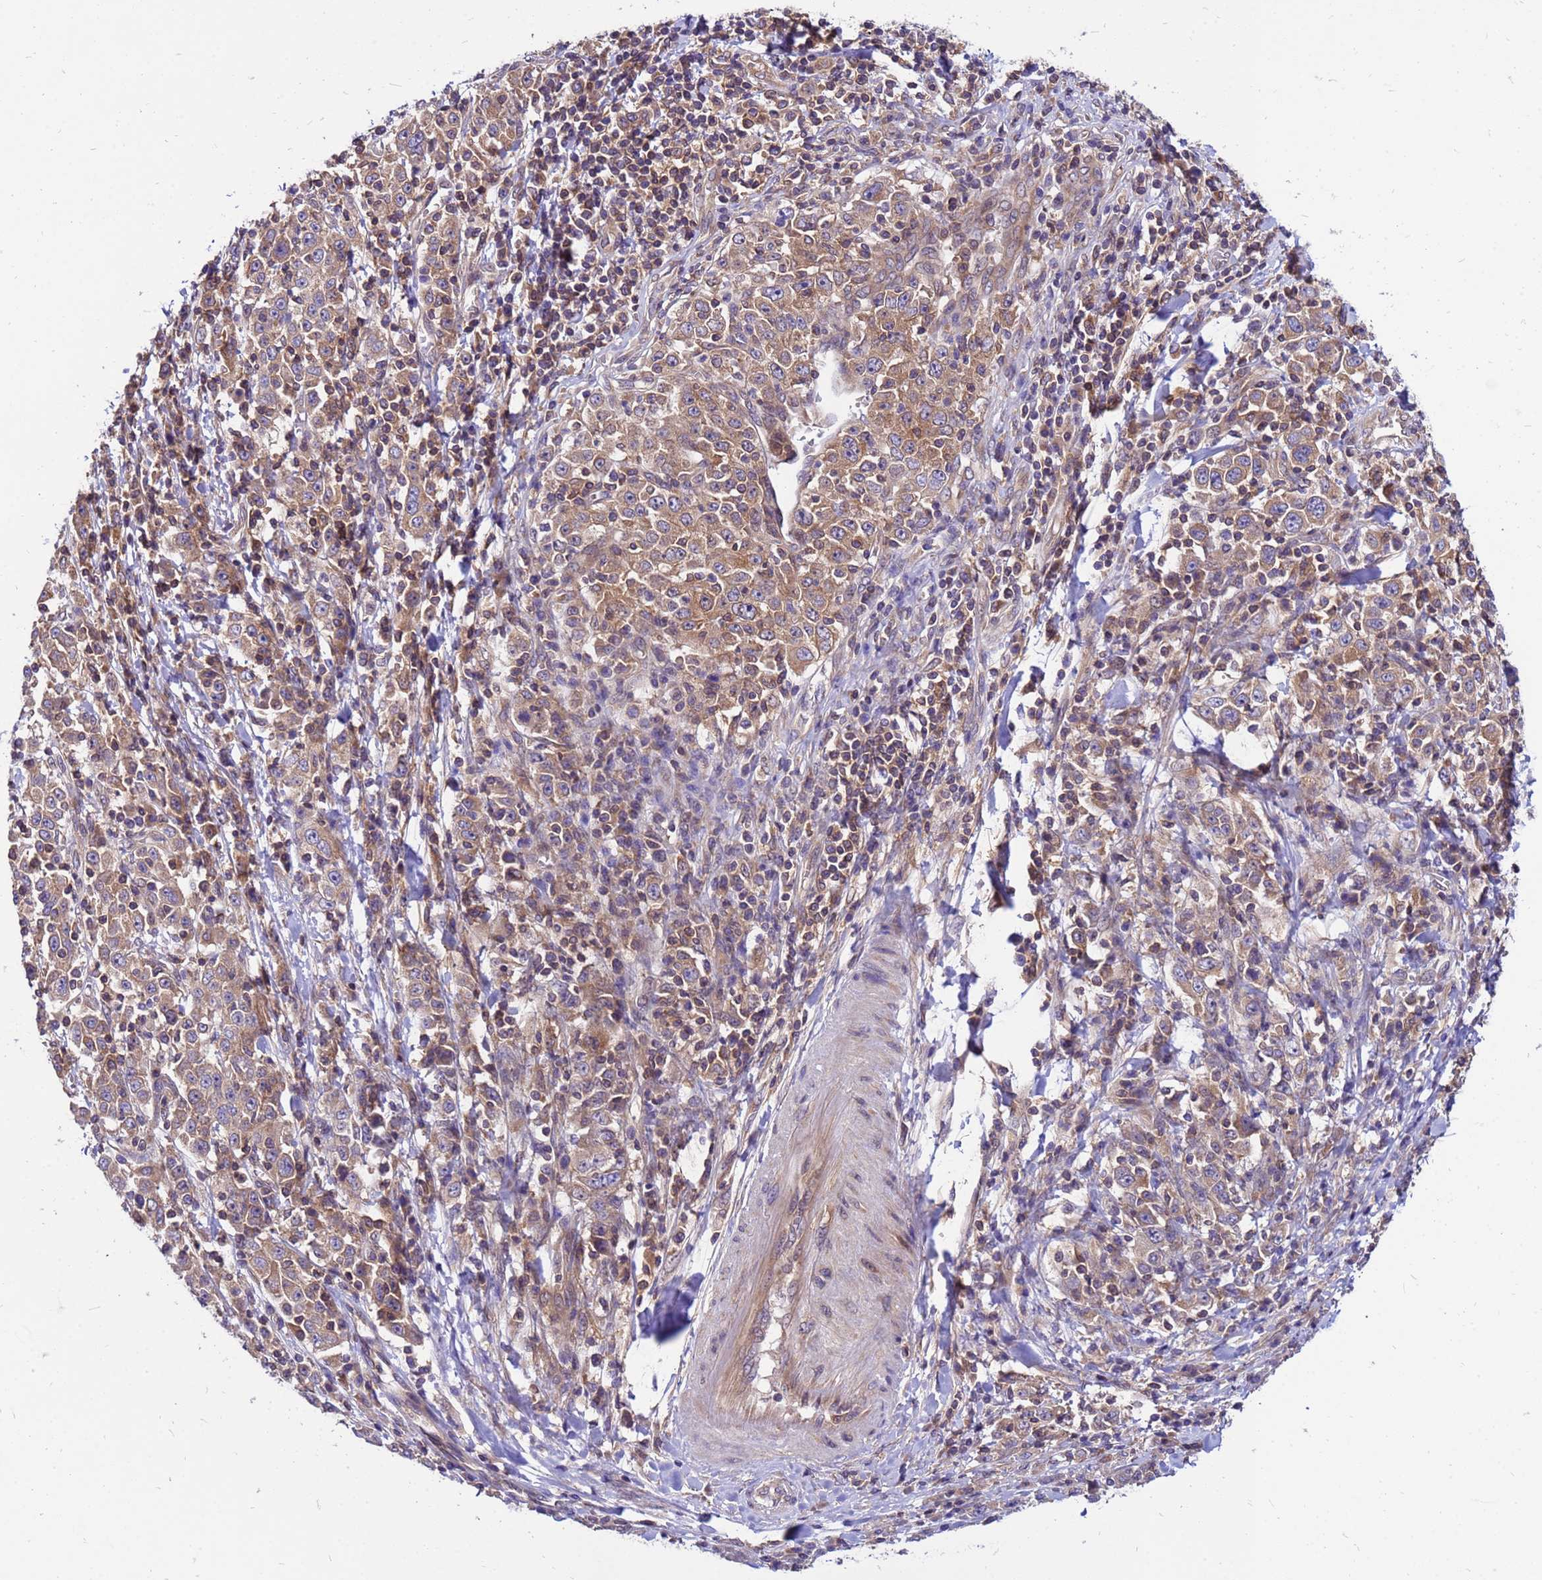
{"staining": {"intensity": "weak", "quantity": "25%-75%", "location": "cytoplasmic/membranous"}, "tissue": "stomach cancer", "cell_type": "Tumor cells", "image_type": "cancer", "snomed": [{"axis": "morphology", "description": "Normal tissue, NOS"}, {"axis": "morphology", "description": "Adenocarcinoma, NOS"}, {"axis": "topography", "description": "Stomach, upper"}, {"axis": "topography", "description": "Stomach"}], "caption": "This is a histology image of IHC staining of stomach cancer, which shows weak positivity in the cytoplasmic/membranous of tumor cells.", "gene": "GET3", "patient": {"sex": "male", "age": 59}}